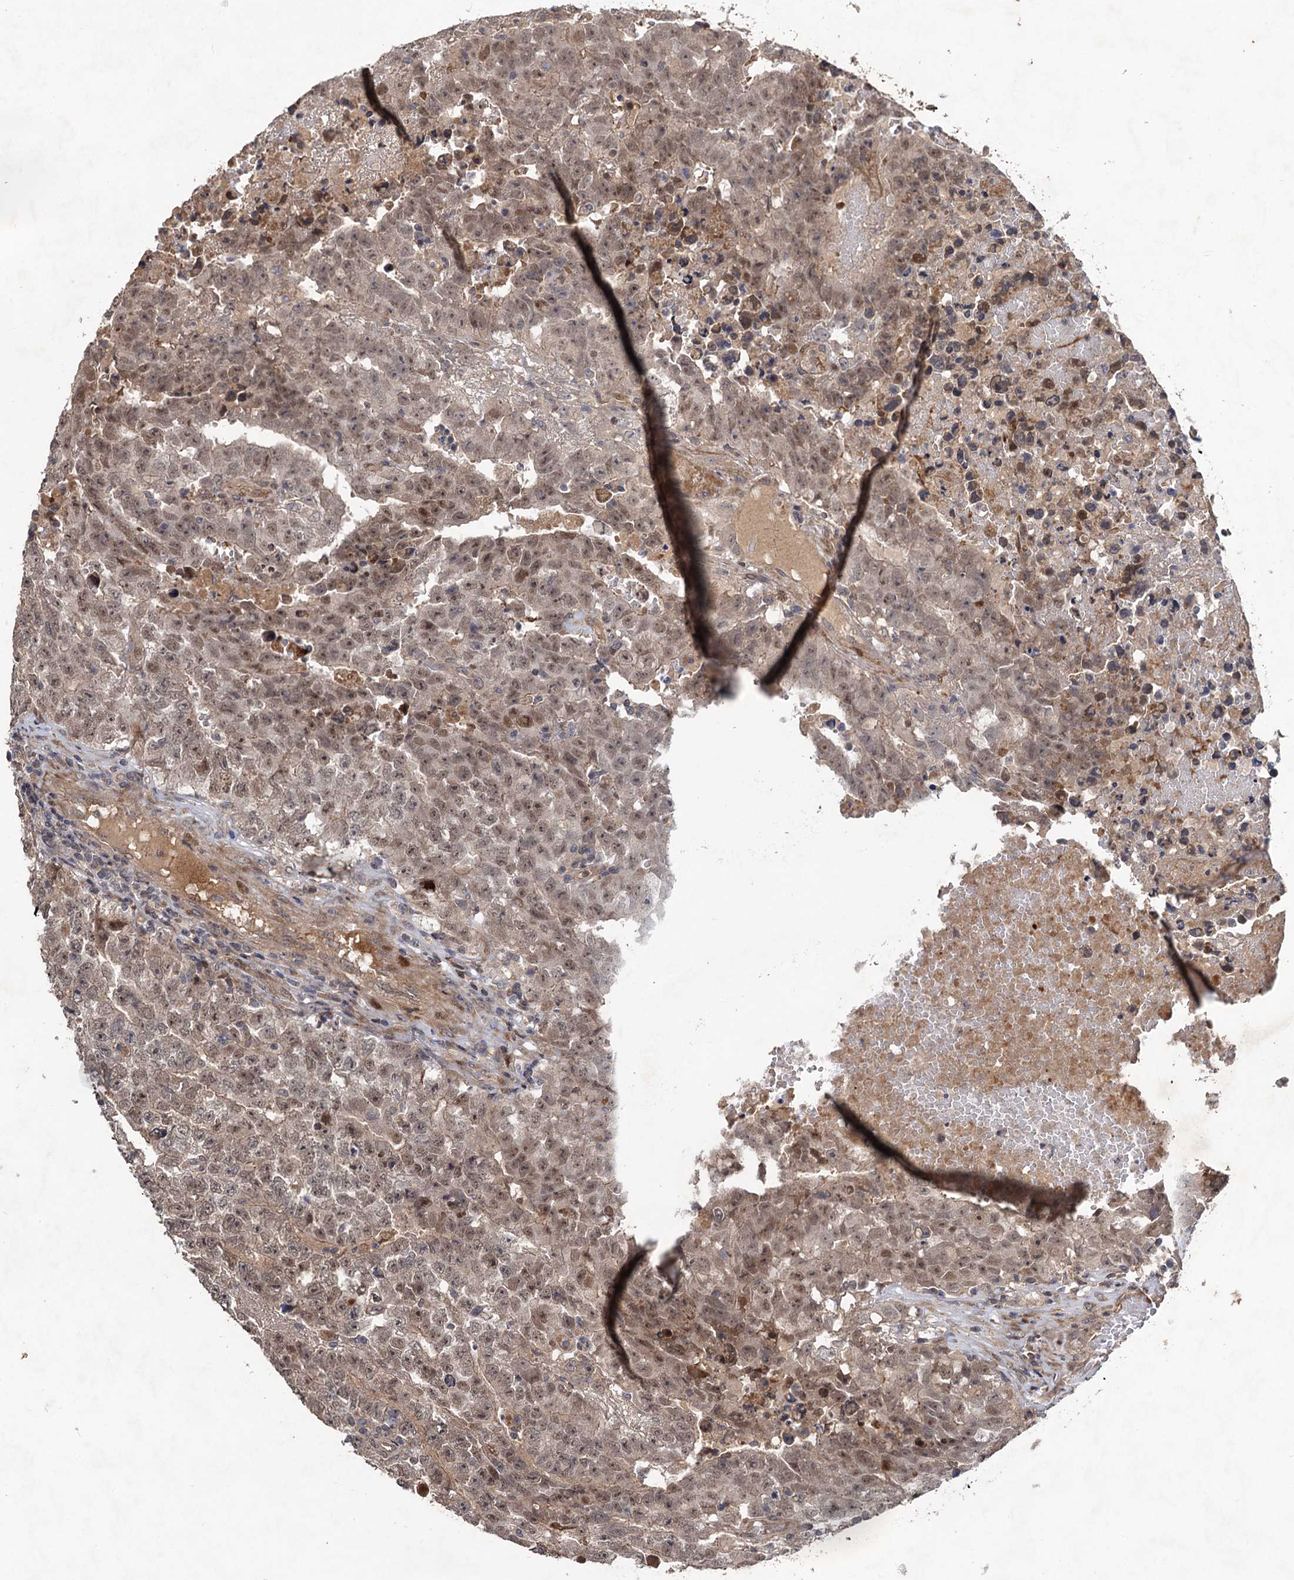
{"staining": {"intensity": "weak", "quantity": ">75%", "location": "nuclear"}, "tissue": "testis cancer", "cell_type": "Tumor cells", "image_type": "cancer", "snomed": [{"axis": "morphology", "description": "Carcinoma, Embryonal, NOS"}, {"axis": "topography", "description": "Testis"}], "caption": "The histopathology image displays immunohistochemical staining of testis cancer (embryonal carcinoma). There is weak nuclear expression is appreciated in approximately >75% of tumor cells.", "gene": "NUDT22", "patient": {"sex": "male", "age": 25}}